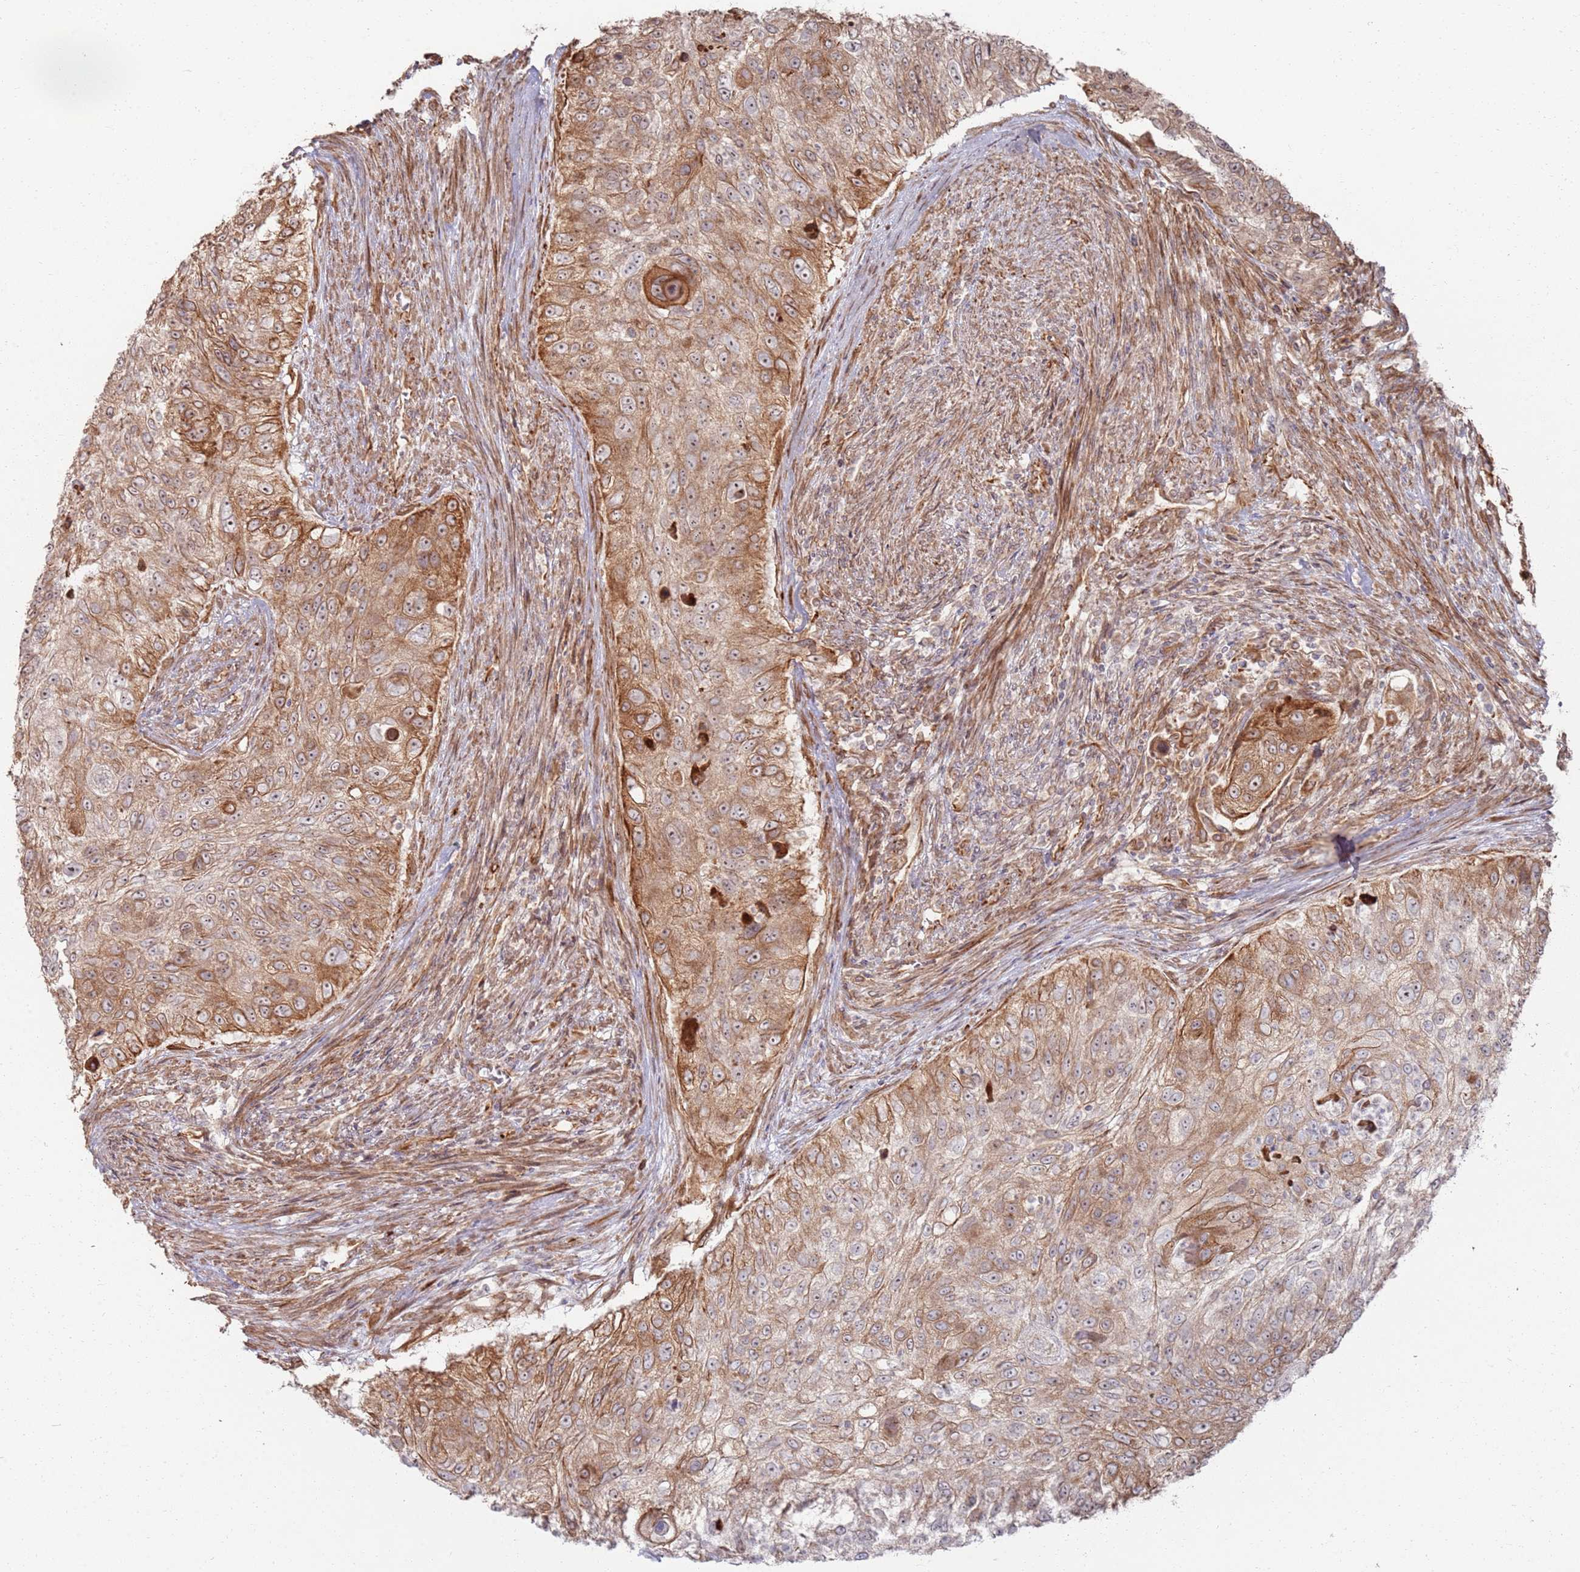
{"staining": {"intensity": "moderate", "quantity": ">75%", "location": "cytoplasmic/membranous,nuclear"}, "tissue": "urothelial cancer", "cell_type": "Tumor cells", "image_type": "cancer", "snomed": [{"axis": "morphology", "description": "Urothelial carcinoma, High grade"}, {"axis": "topography", "description": "Urinary bladder"}], "caption": "A brown stain shows moderate cytoplasmic/membranous and nuclear expression of a protein in human urothelial cancer tumor cells. (DAB (3,3'-diaminobenzidine) = brown stain, brightfield microscopy at high magnification).", "gene": "PHF21A", "patient": {"sex": "female", "age": 60}}